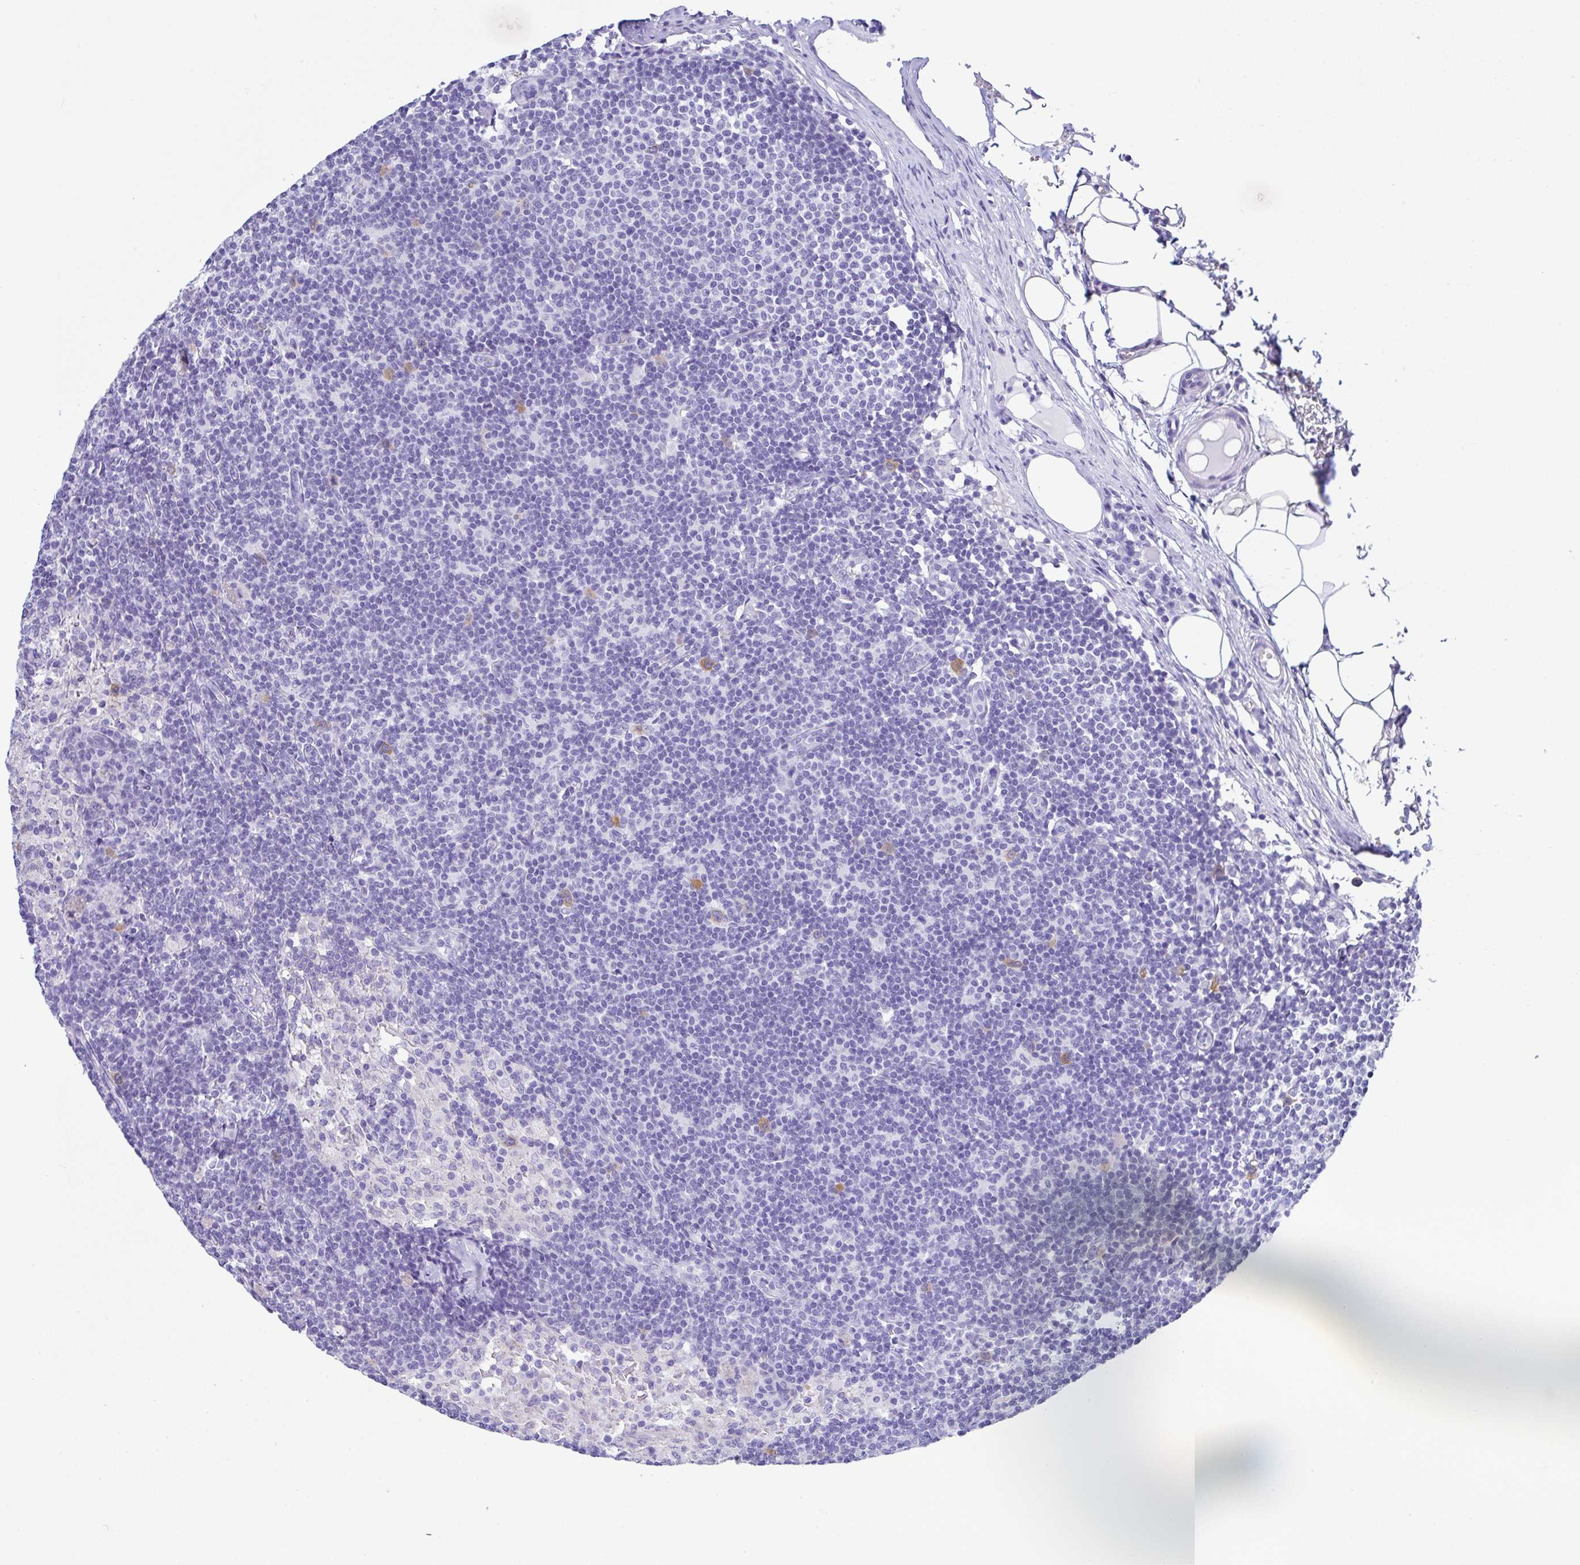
{"staining": {"intensity": "moderate", "quantity": "<25%", "location": "cytoplasmic/membranous"}, "tissue": "lymph node", "cell_type": "Germinal center cells", "image_type": "normal", "snomed": [{"axis": "morphology", "description": "Normal tissue, NOS"}, {"axis": "topography", "description": "Lymph node"}], "caption": "Moderate cytoplasmic/membranous positivity for a protein is identified in approximately <25% of germinal center cells of normal lymph node using IHC.", "gene": "RRM2", "patient": {"sex": "male", "age": 49}}